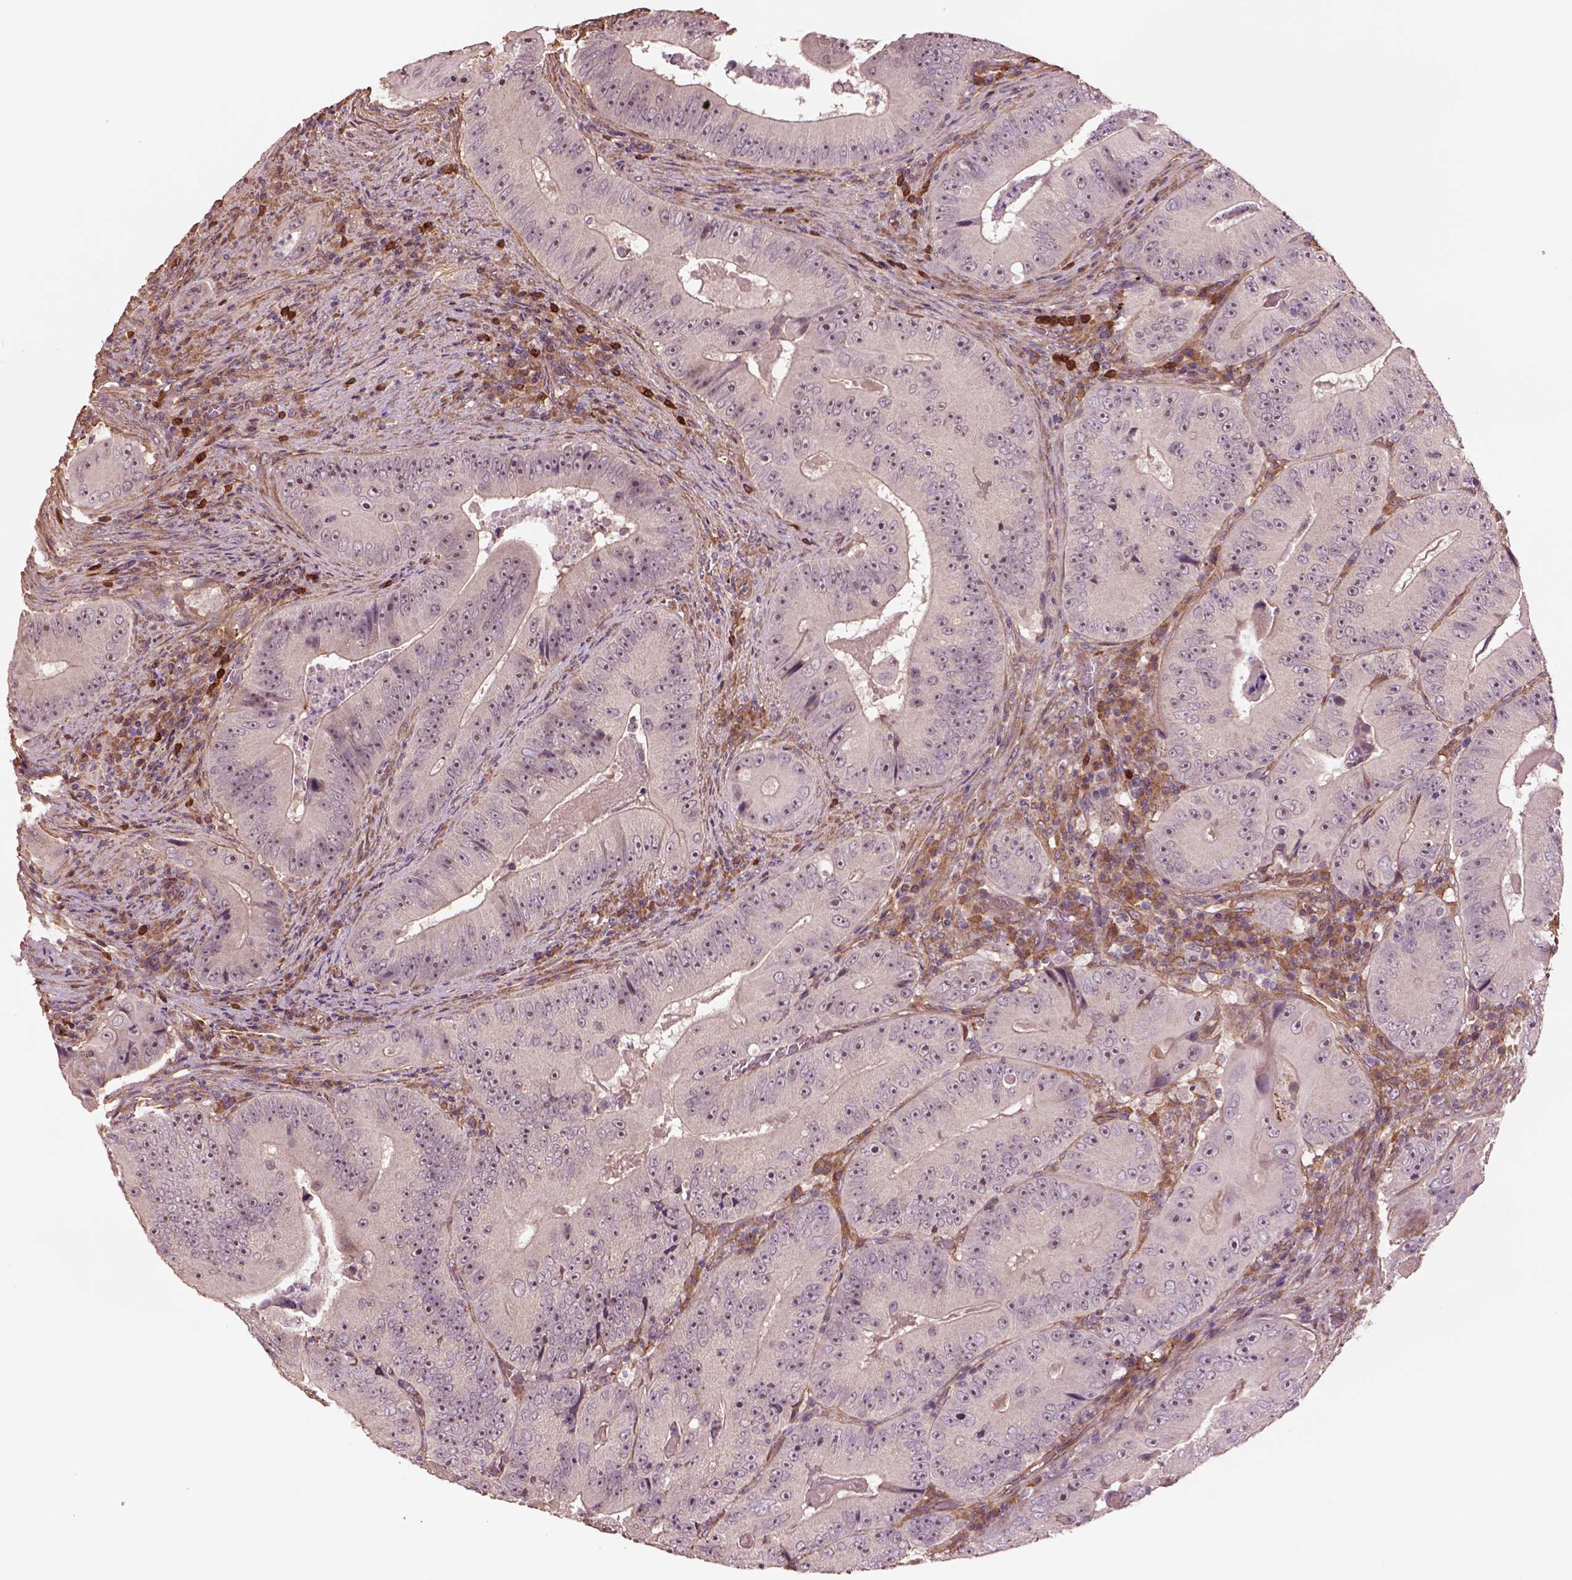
{"staining": {"intensity": "negative", "quantity": "none", "location": "none"}, "tissue": "colorectal cancer", "cell_type": "Tumor cells", "image_type": "cancer", "snomed": [{"axis": "morphology", "description": "Adenocarcinoma, NOS"}, {"axis": "topography", "description": "Colon"}], "caption": "Tumor cells are negative for brown protein staining in colorectal cancer (adenocarcinoma). (Immunohistochemistry (ihc), brightfield microscopy, high magnification).", "gene": "HTR1B", "patient": {"sex": "female", "age": 86}}